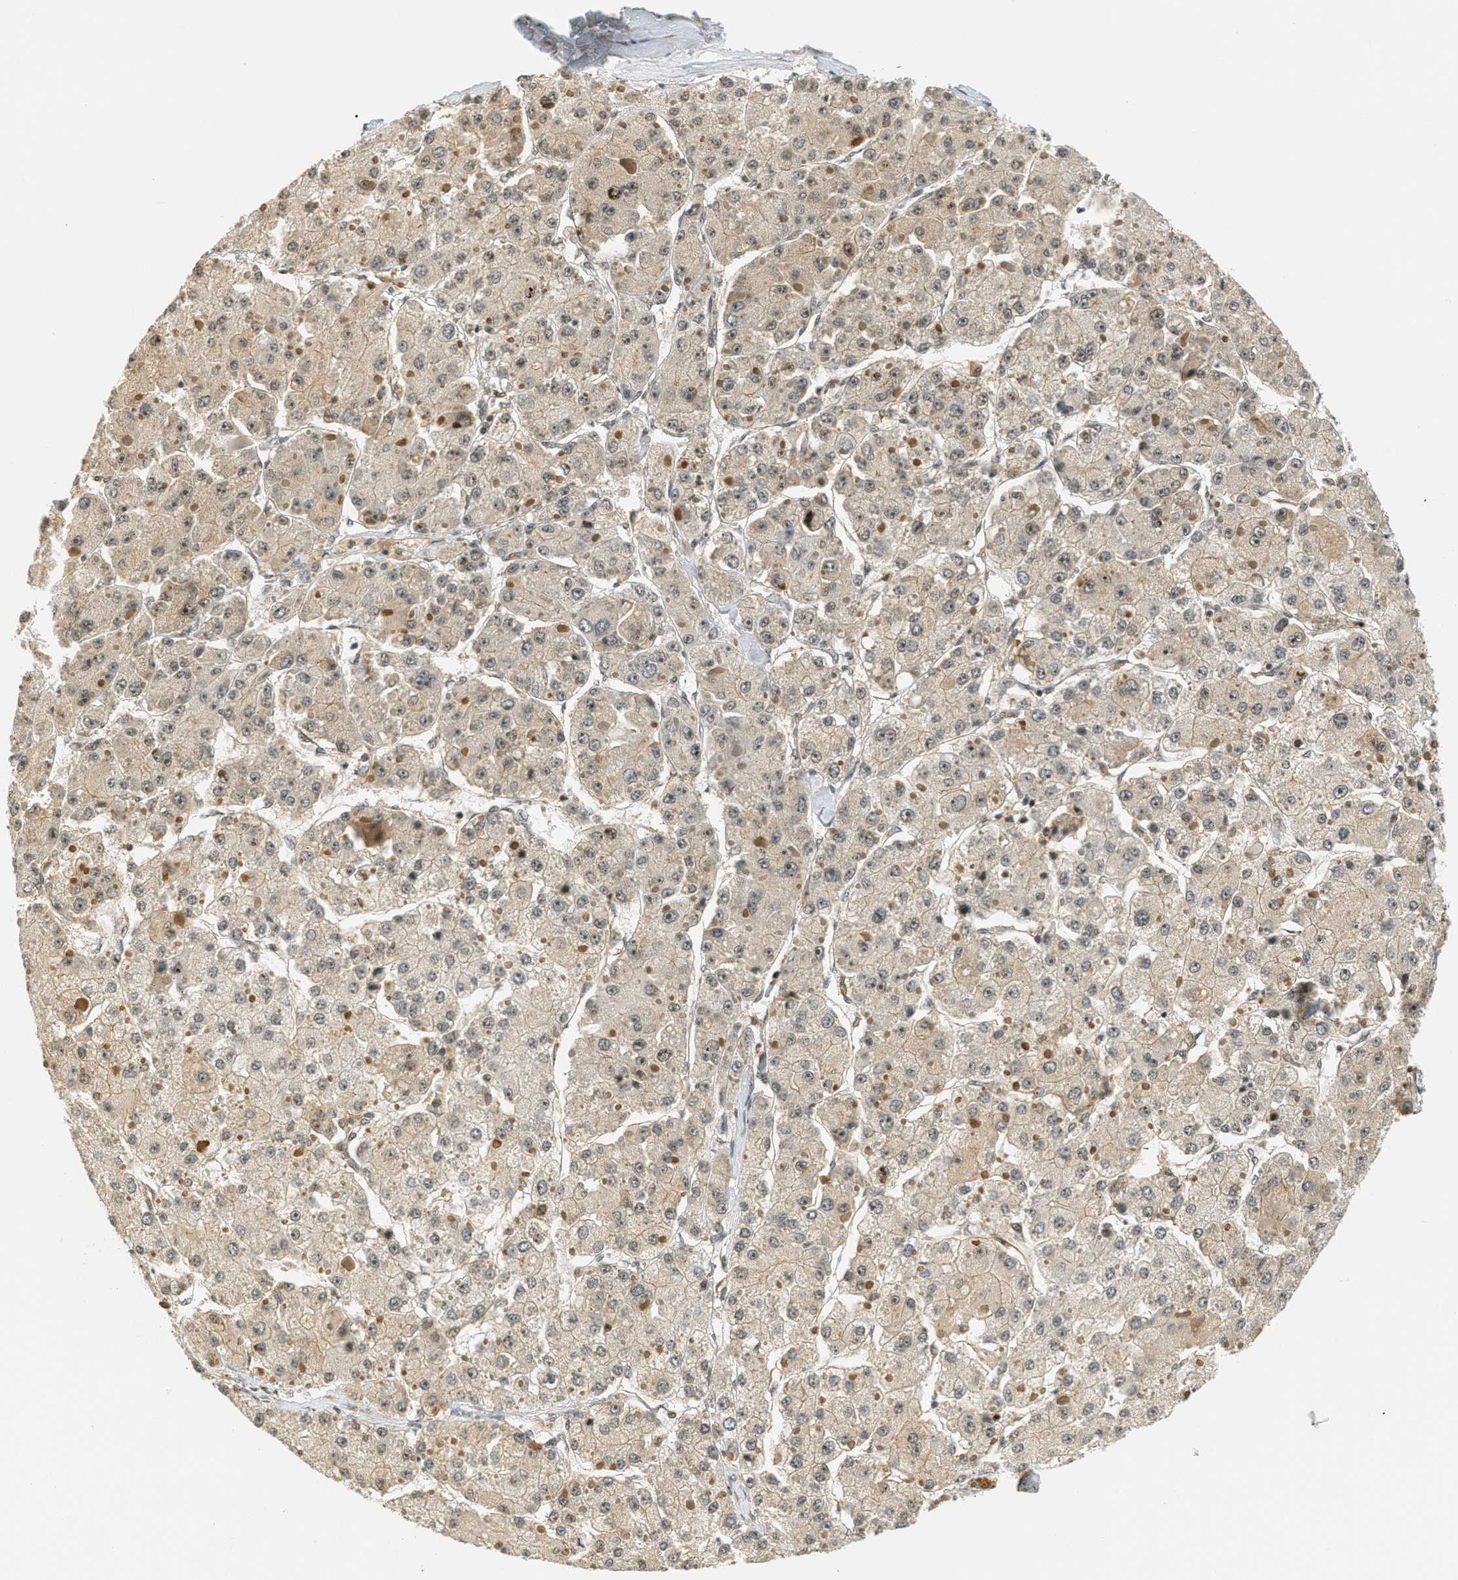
{"staining": {"intensity": "weak", "quantity": ">75%", "location": "cytoplasmic/membranous"}, "tissue": "liver cancer", "cell_type": "Tumor cells", "image_type": "cancer", "snomed": [{"axis": "morphology", "description": "Carcinoma, Hepatocellular, NOS"}, {"axis": "topography", "description": "Liver"}], "caption": "Immunohistochemical staining of human hepatocellular carcinoma (liver) displays low levels of weak cytoplasmic/membranous expression in about >75% of tumor cells.", "gene": "FOXM1", "patient": {"sex": "female", "age": 73}}